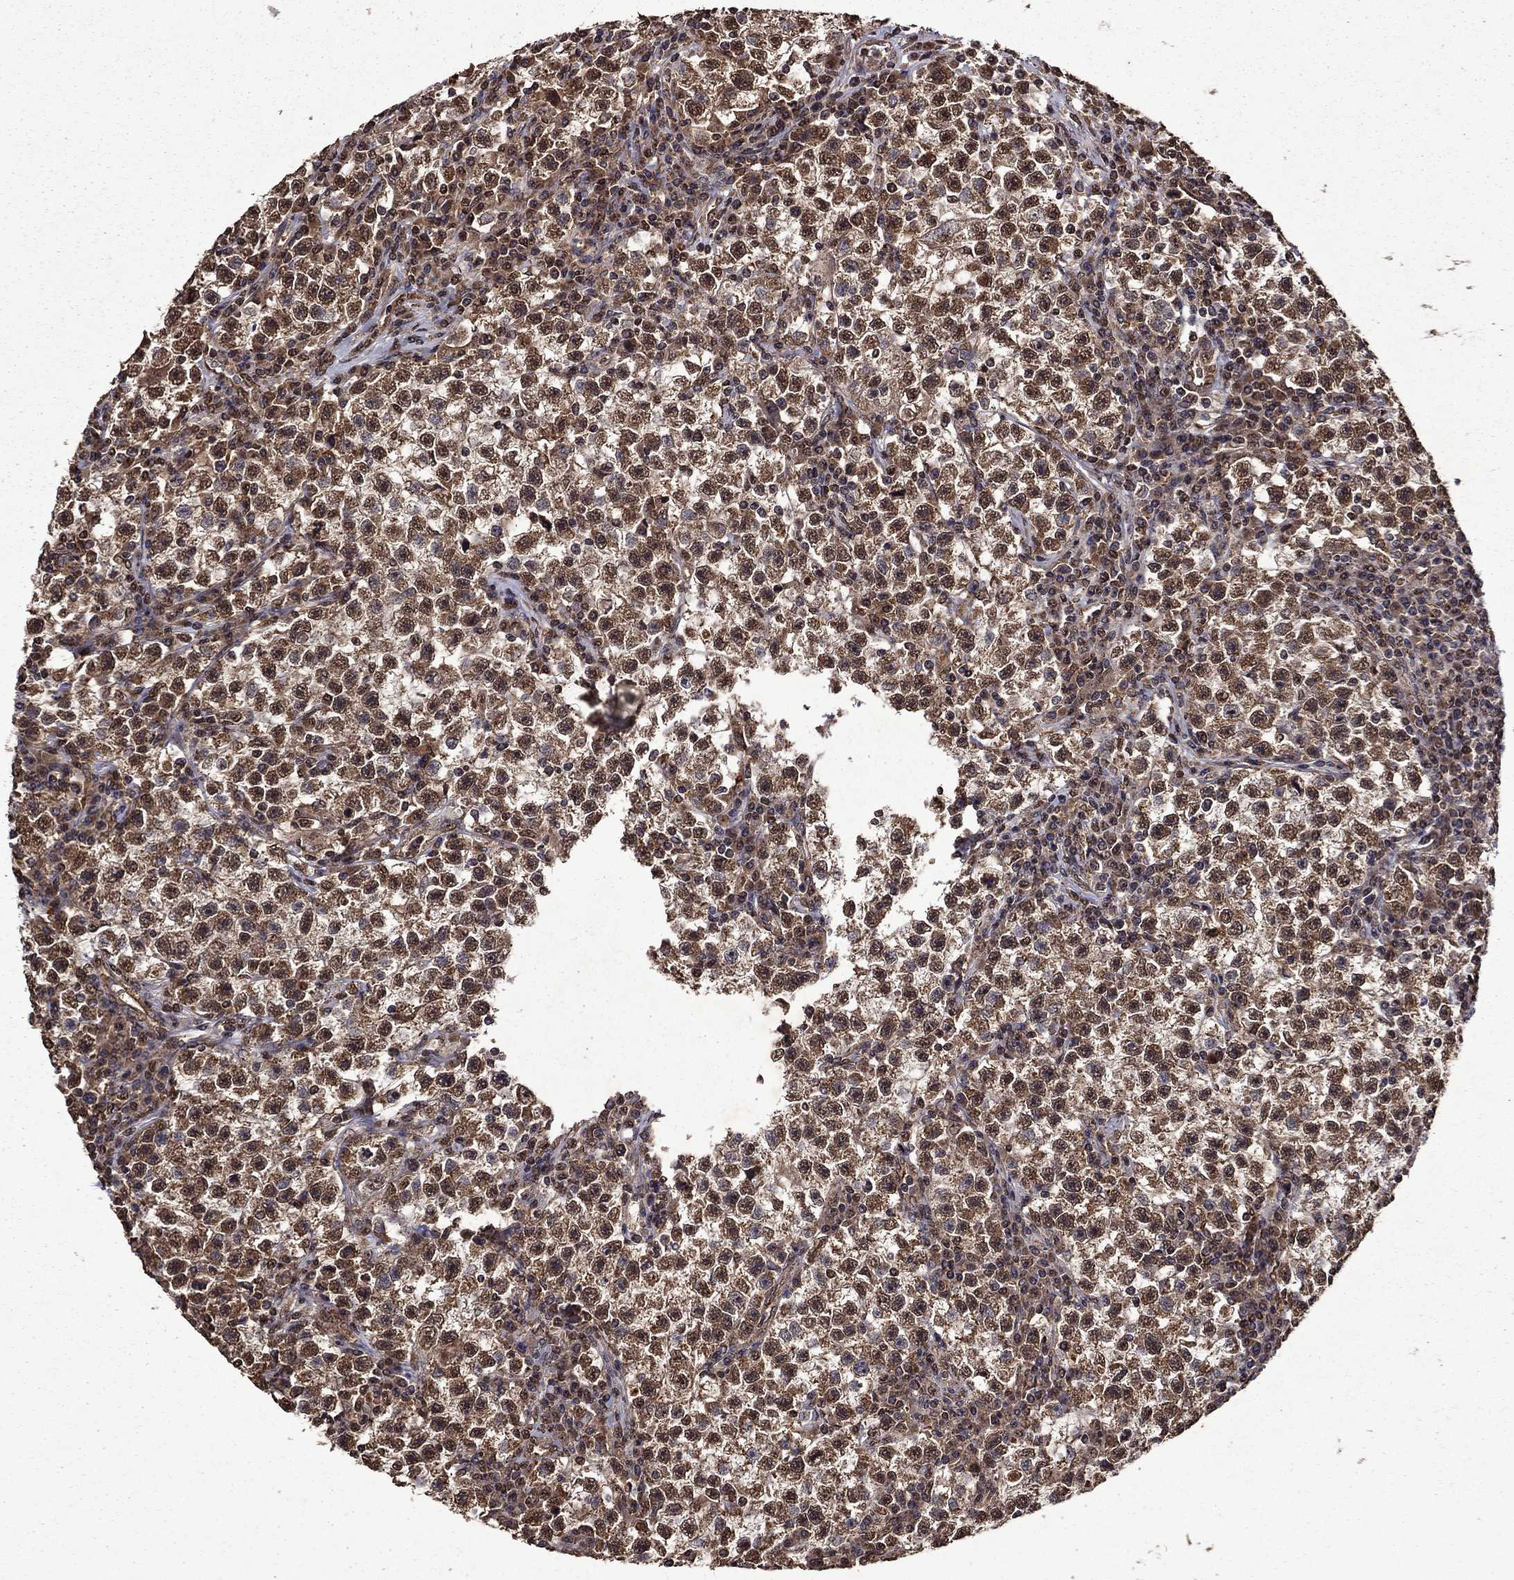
{"staining": {"intensity": "strong", "quantity": ">75%", "location": "cytoplasmic/membranous,nuclear"}, "tissue": "testis cancer", "cell_type": "Tumor cells", "image_type": "cancer", "snomed": [{"axis": "morphology", "description": "Seminoma, NOS"}, {"axis": "topography", "description": "Testis"}], "caption": "This is a histology image of immunohistochemistry staining of testis cancer (seminoma), which shows strong staining in the cytoplasmic/membranous and nuclear of tumor cells.", "gene": "ITM2B", "patient": {"sex": "male", "age": 22}}